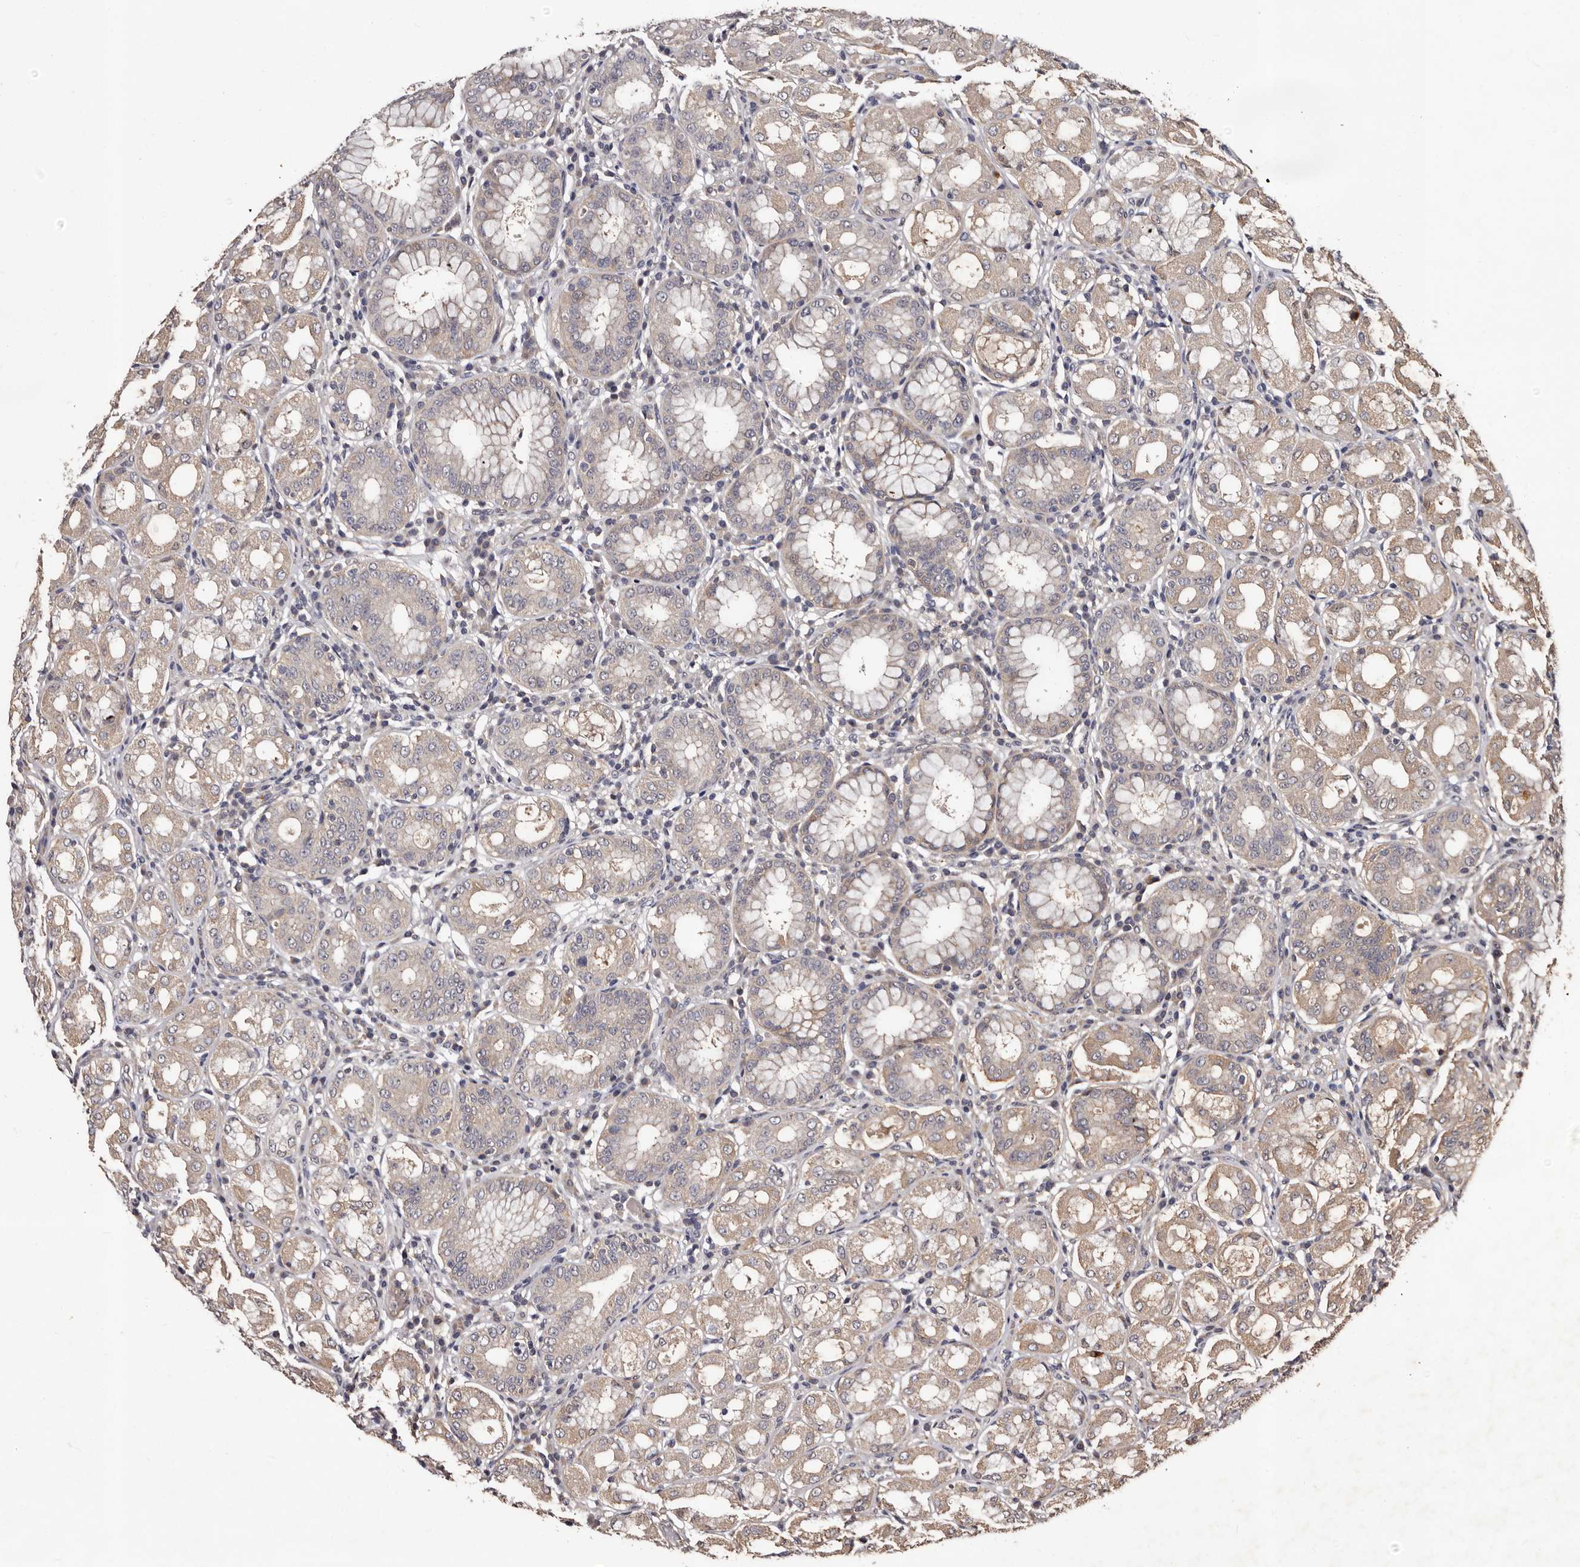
{"staining": {"intensity": "weak", "quantity": "<25%", "location": "cytoplasmic/membranous"}, "tissue": "stomach", "cell_type": "Glandular cells", "image_type": "normal", "snomed": [{"axis": "morphology", "description": "Normal tissue, NOS"}, {"axis": "topography", "description": "Stomach"}, {"axis": "topography", "description": "Stomach, lower"}], "caption": "High power microscopy photomicrograph of an immunohistochemistry histopathology image of normal stomach, revealing no significant positivity in glandular cells. The staining was performed using DAB (3,3'-diaminobenzidine) to visualize the protein expression in brown, while the nuclei were stained in blue with hematoxylin (Magnification: 20x).", "gene": "MKRN3", "patient": {"sex": "female", "age": 56}}